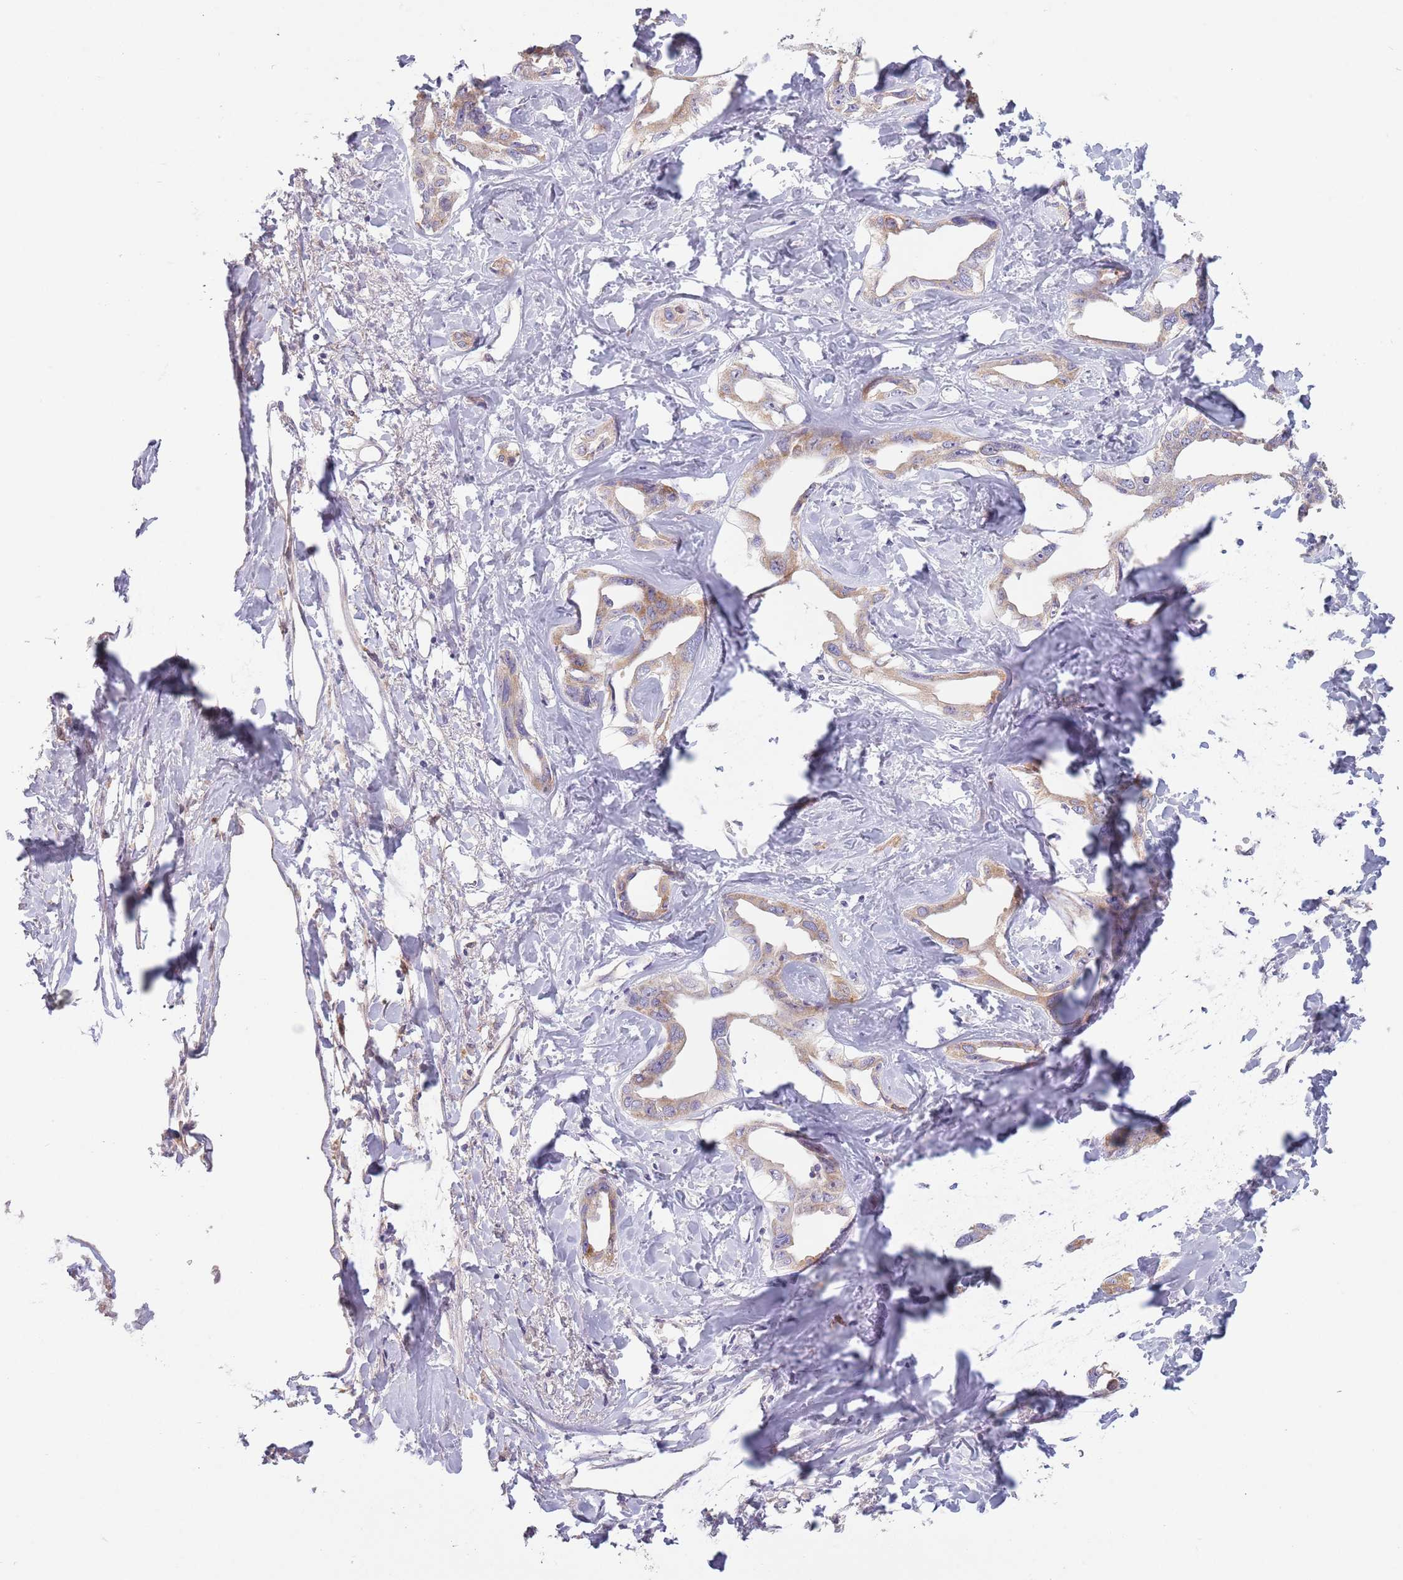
{"staining": {"intensity": "weak", "quantity": "25%-75%", "location": "cytoplasmic/membranous"}, "tissue": "liver cancer", "cell_type": "Tumor cells", "image_type": "cancer", "snomed": [{"axis": "morphology", "description": "Cholangiocarcinoma"}, {"axis": "topography", "description": "Liver"}], "caption": "Immunohistochemistry (IHC) histopathology image of neoplastic tissue: human liver cancer stained using immunohistochemistry (IHC) shows low levels of weak protein expression localized specifically in the cytoplasmic/membranous of tumor cells, appearing as a cytoplasmic/membranous brown color.", "gene": "COQ5", "patient": {"sex": "male", "age": 59}}